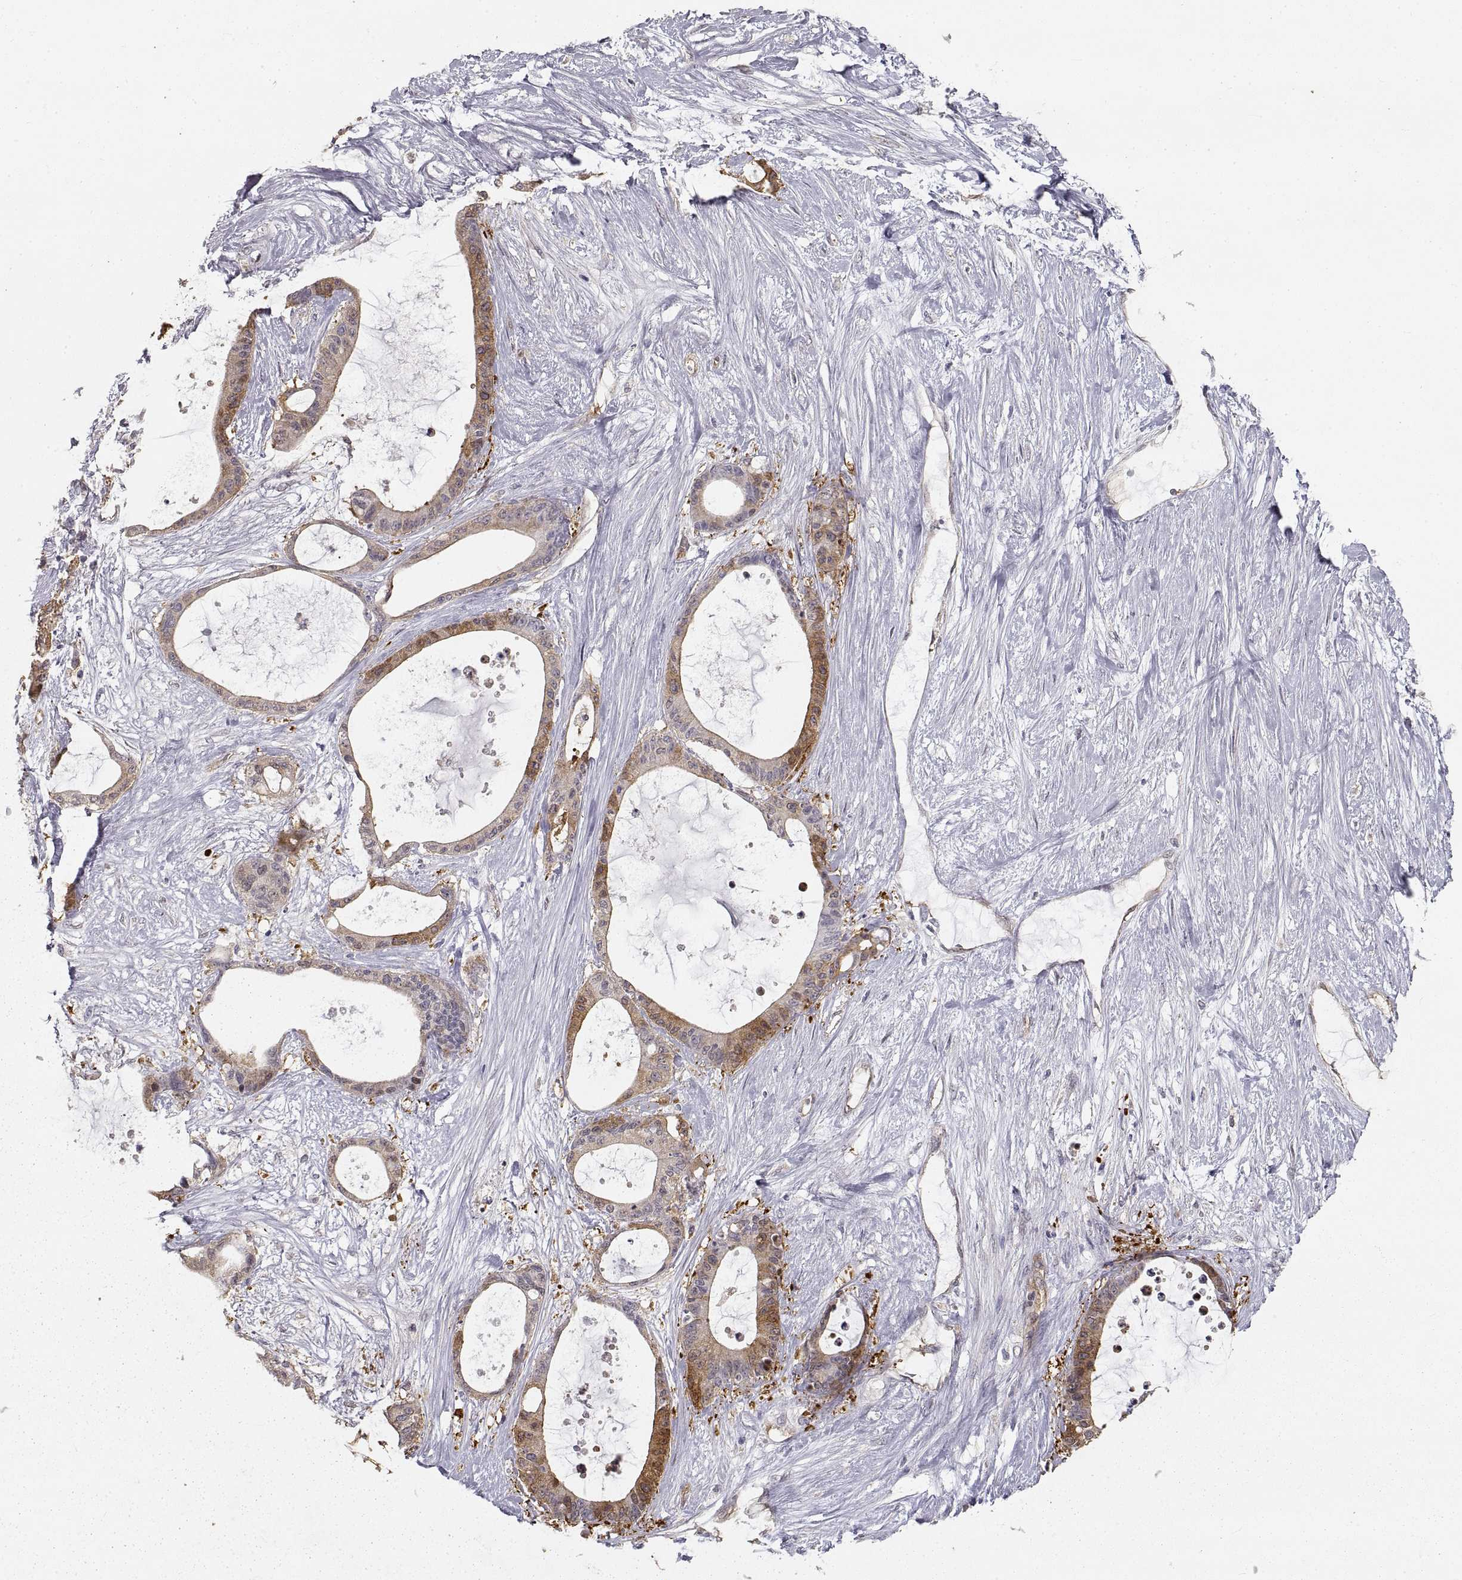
{"staining": {"intensity": "moderate", "quantity": "25%-75%", "location": "cytoplasmic/membranous"}, "tissue": "liver cancer", "cell_type": "Tumor cells", "image_type": "cancer", "snomed": [{"axis": "morphology", "description": "Normal tissue, NOS"}, {"axis": "morphology", "description": "Cholangiocarcinoma"}, {"axis": "topography", "description": "Liver"}, {"axis": "topography", "description": "Peripheral nerve tissue"}], "caption": "Liver cholangiocarcinoma was stained to show a protein in brown. There is medium levels of moderate cytoplasmic/membranous staining in about 25%-75% of tumor cells.", "gene": "HSP90AB1", "patient": {"sex": "female", "age": 73}}